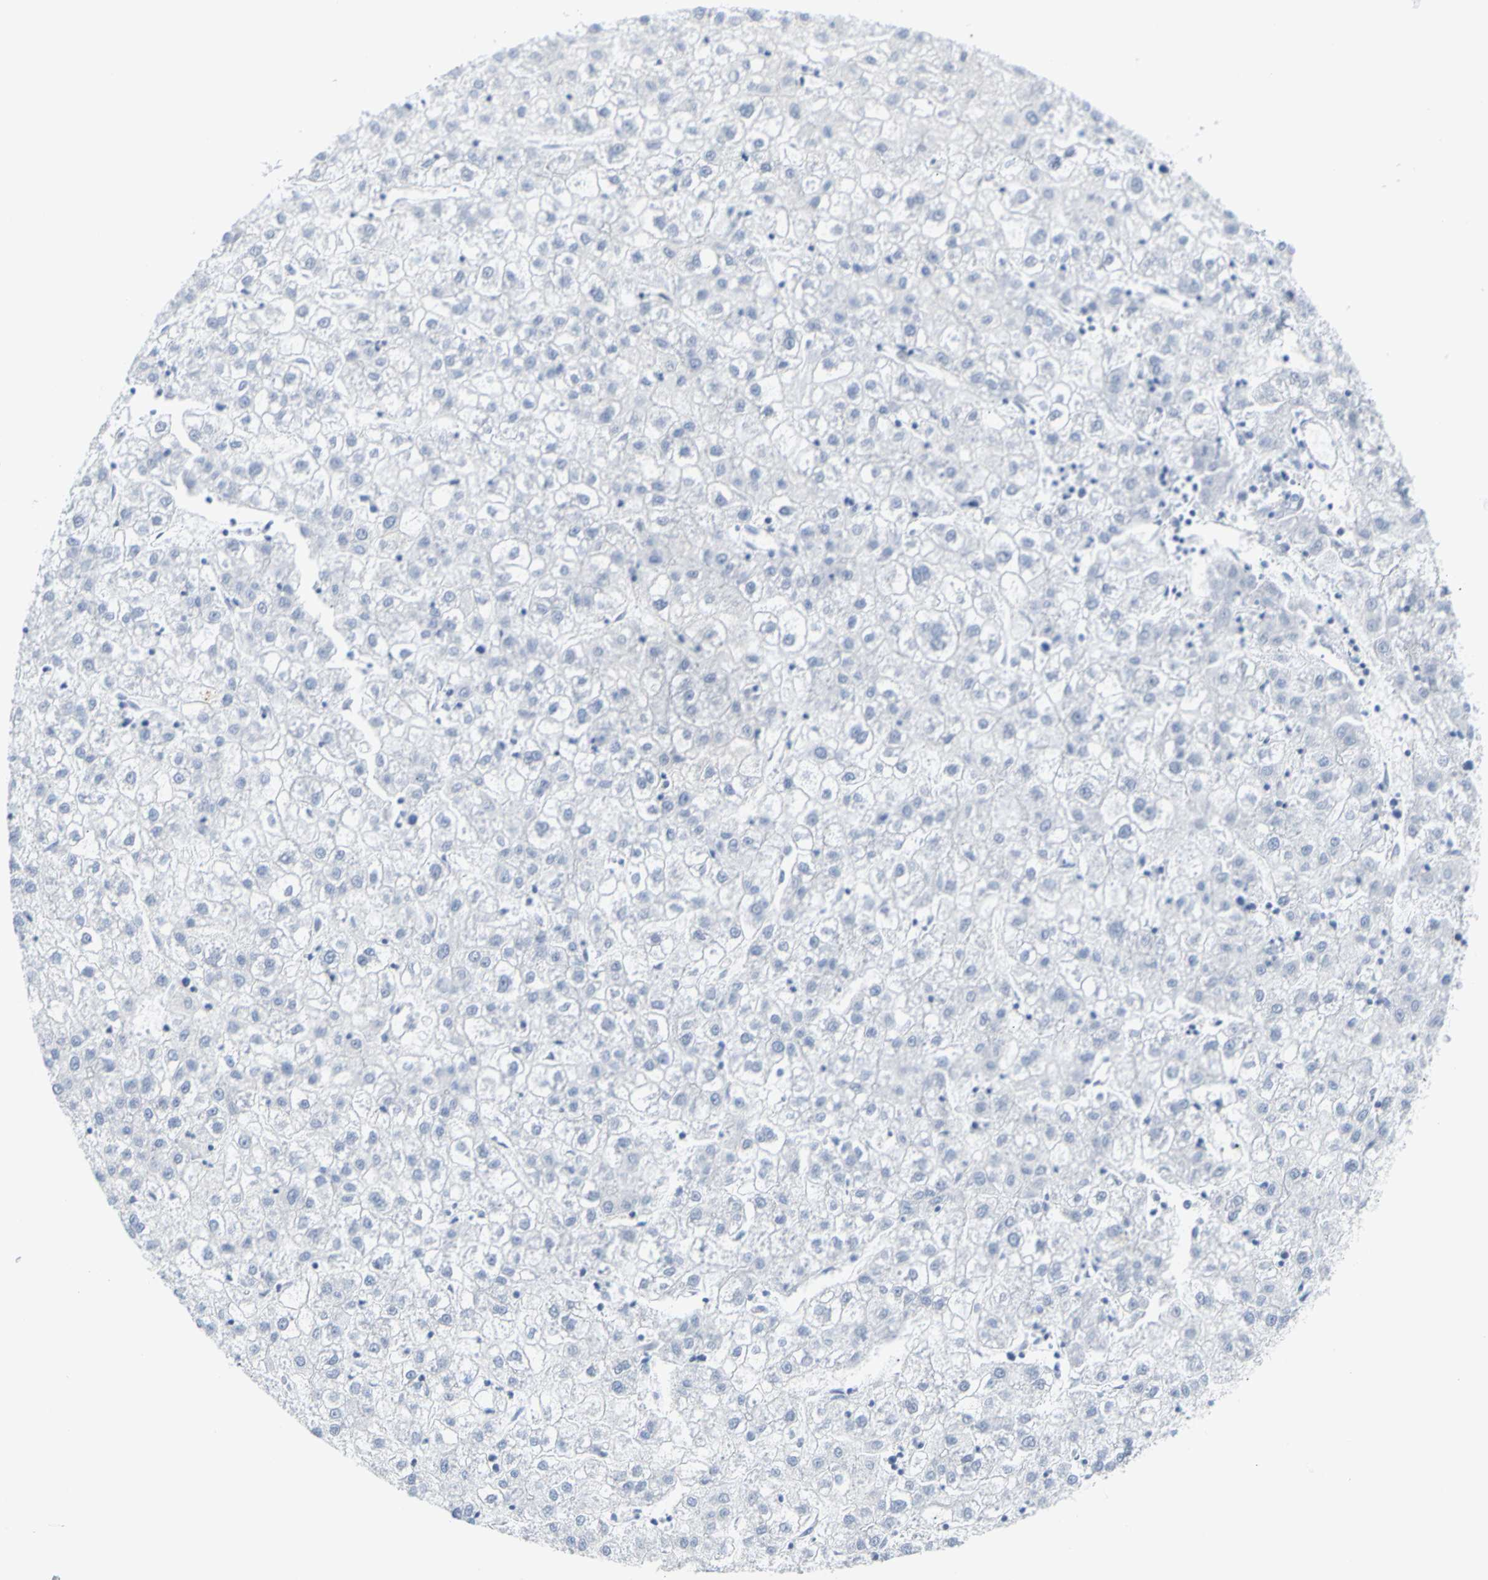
{"staining": {"intensity": "negative", "quantity": "none", "location": "none"}, "tissue": "liver cancer", "cell_type": "Tumor cells", "image_type": "cancer", "snomed": [{"axis": "morphology", "description": "Carcinoma, Hepatocellular, NOS"}, {"axis": "topography", "description": "Liver"}], "caption": "Photomicrograph shows no protein positivity in tumor cells of liver cancer tissue.", "gene": "OPN1SW", "patient": {"sex": "male", "age": 72}}